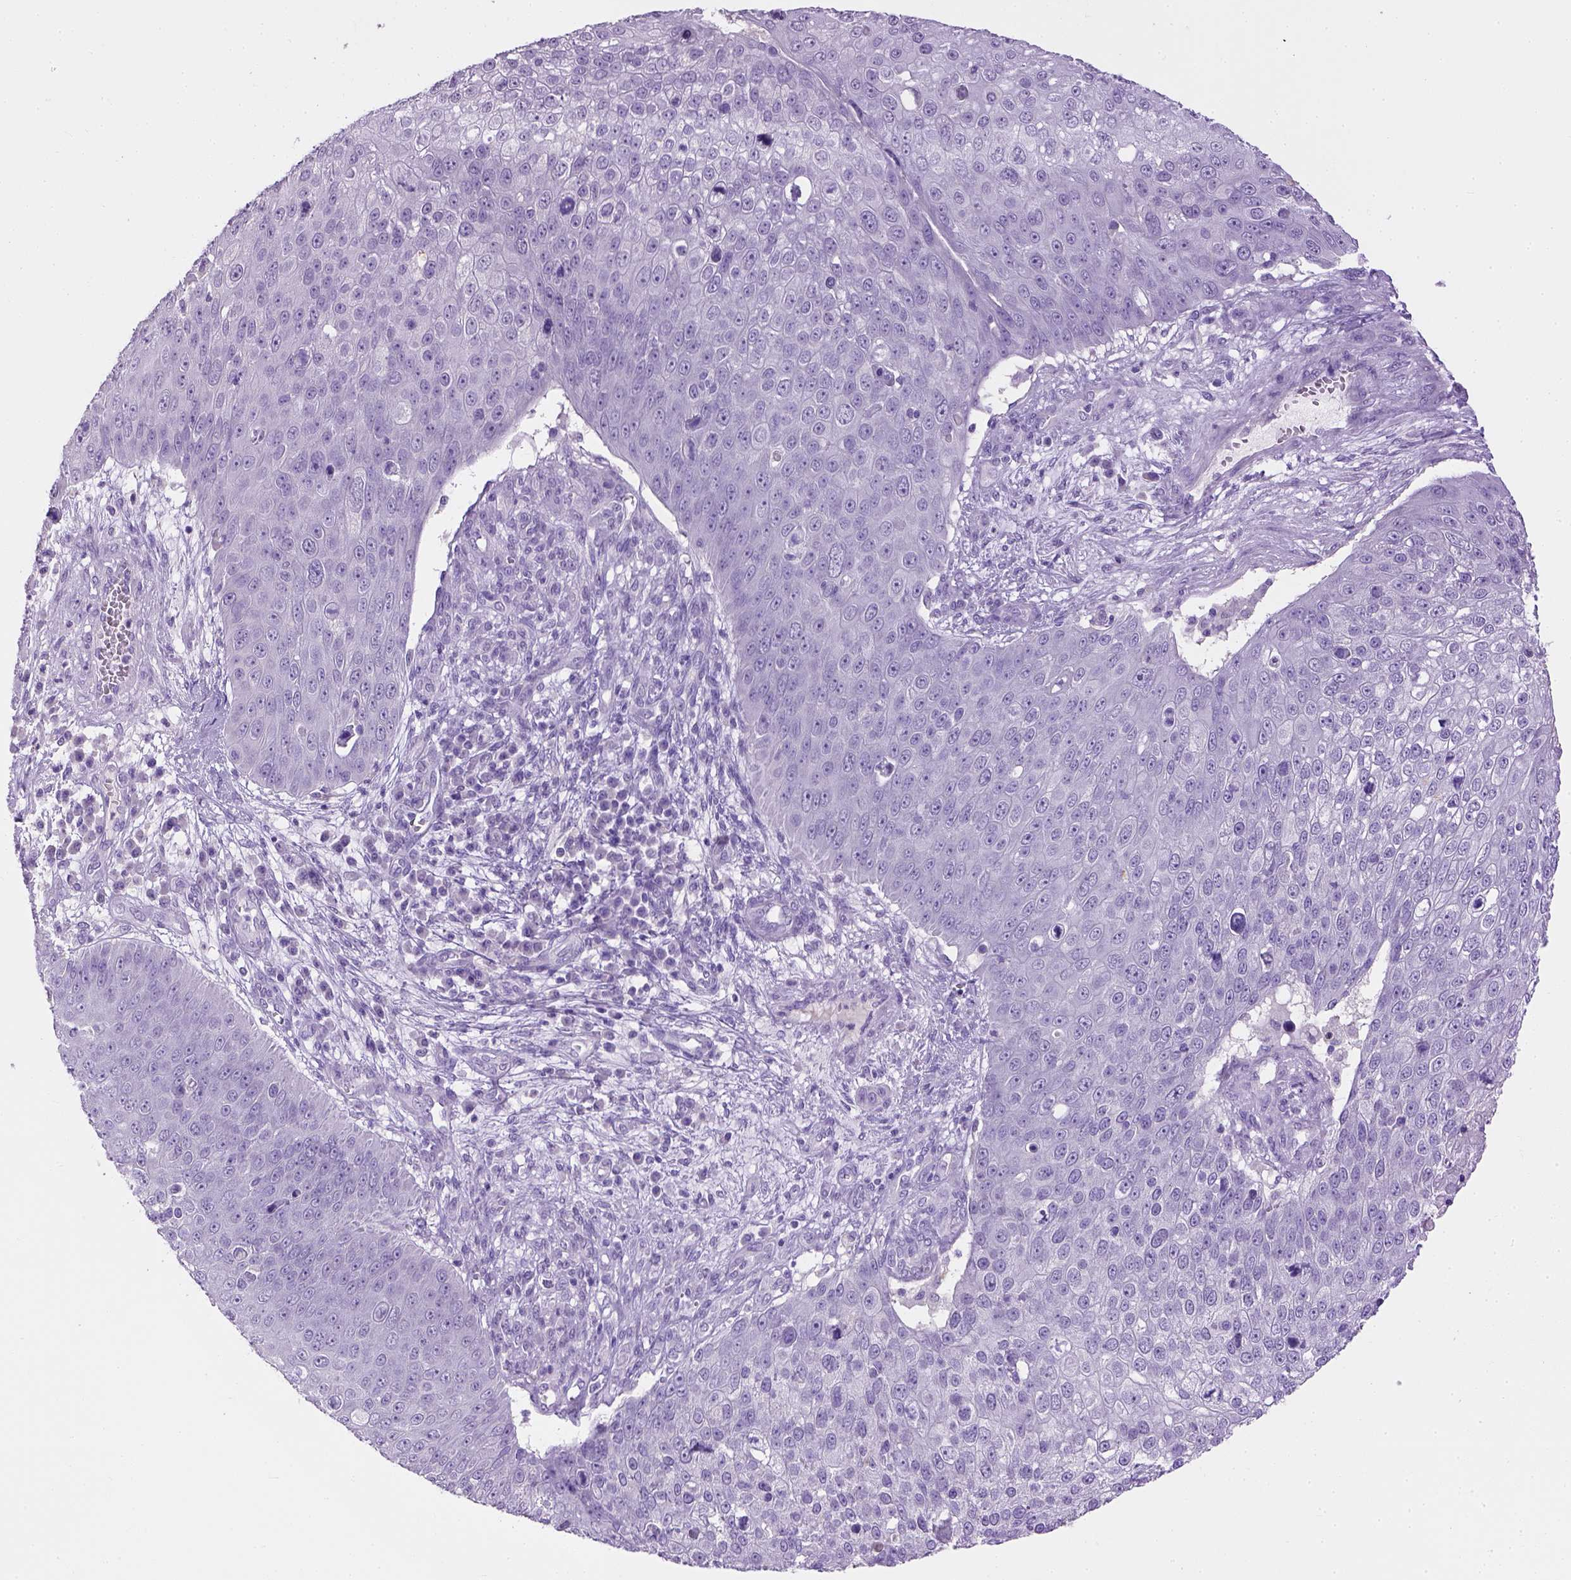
{"staining": {"intensity": "negative", "quantity": "none", "location": "none"}, "tissue": "skin cancer", "cell_type": "Tumor cells", "image_type": "cancer", "snomed": [{"axis": "morphology", "description": "Squamous cell carcinoma, NOS"}, {"axis": "topography", "description": "Skin"}], "caption": "Immunohistochemistry (IHC) photomicrograph of neoplastic tissue: human skin squamous cell carcinoma stained with DAB (3,3'-diaminobenzidine) exhibits no significant protein positivity in tumor cells. (Immunohistochemistry, brightfield microscopy, high magnification).", "gene": "CYP24A1", "patient": {"sex": "male", "age": 71}}